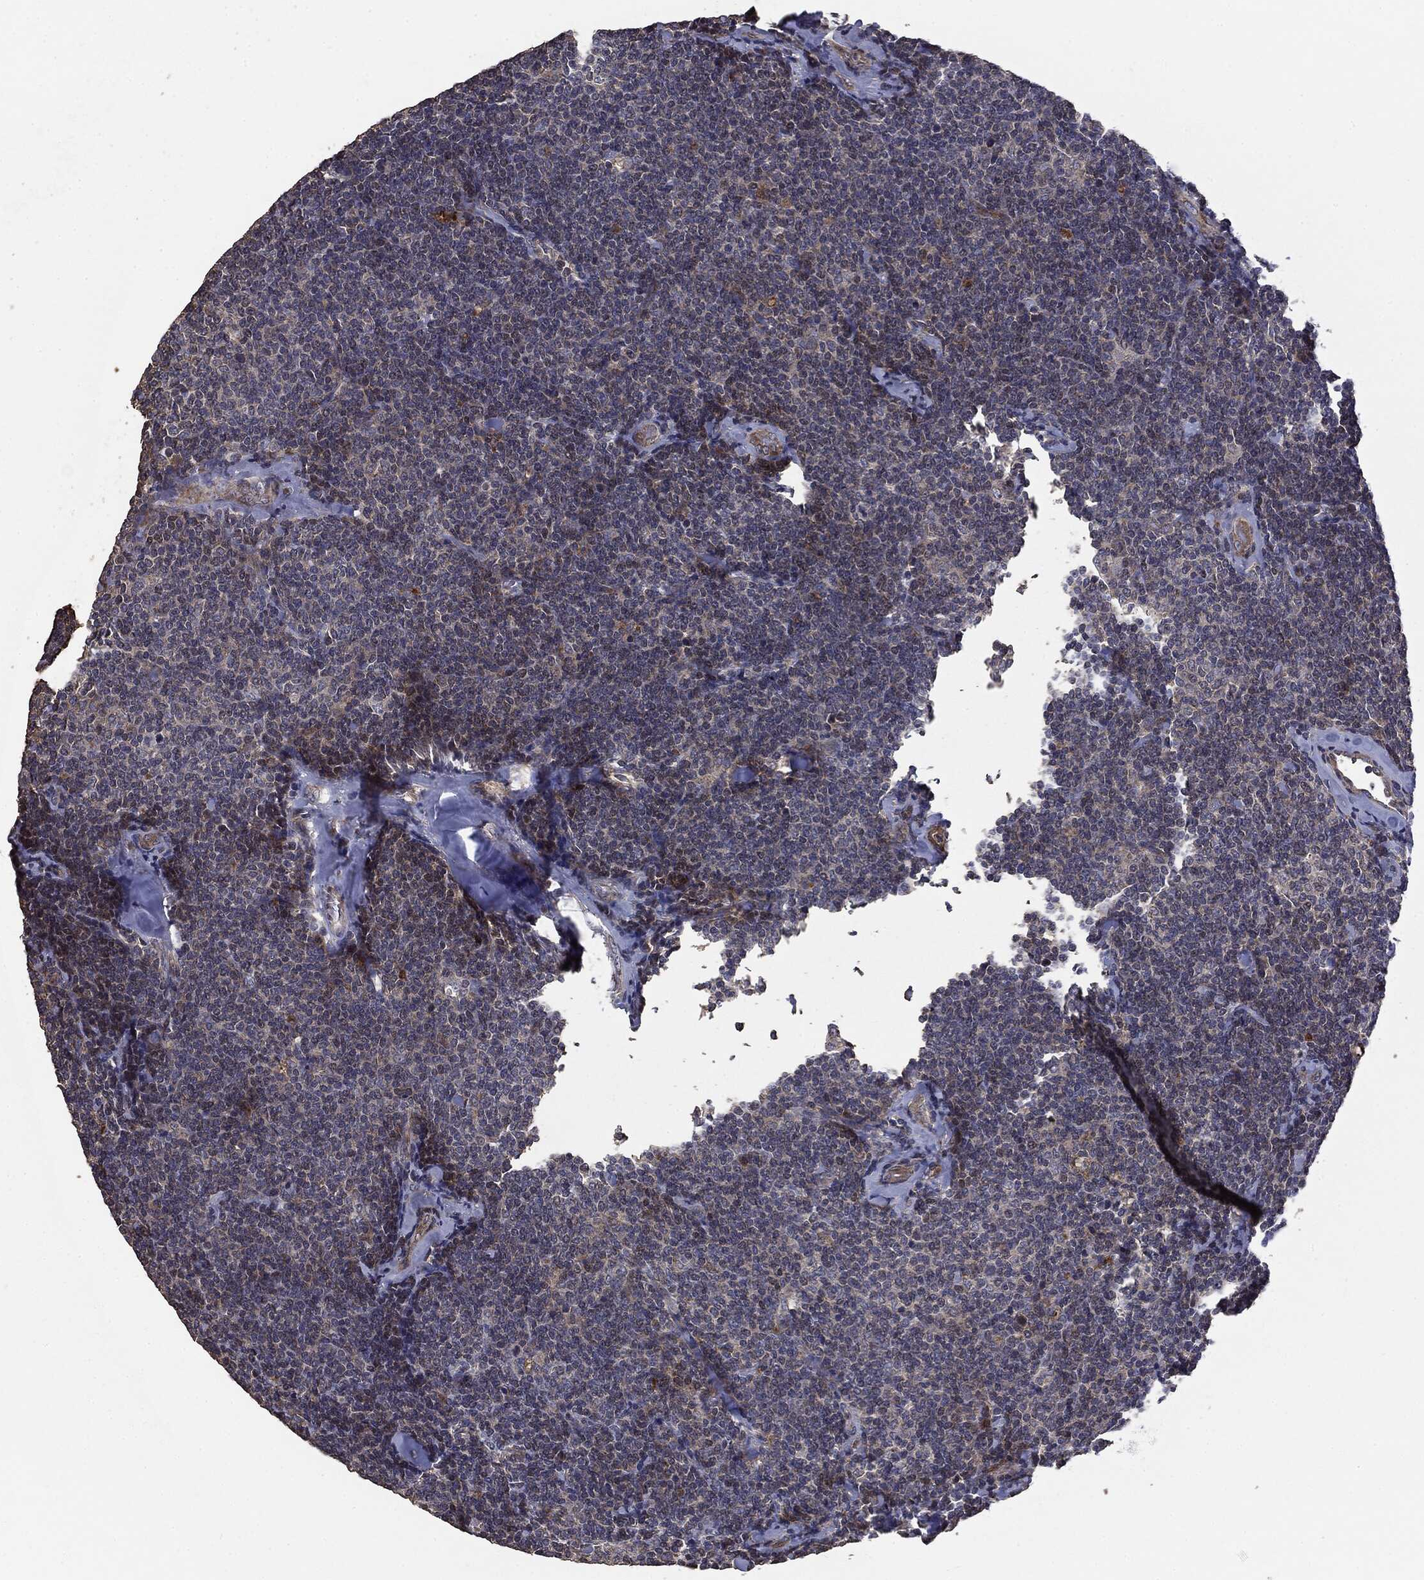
{"staining": {"intensity": "weak", "quantity": "<25%", "location": "cytoplasmic/membranous"}, "tissue": "lymphoma", "cell_type": "Tumor cells", "image_type": "cancer", "snomed": [{"axis": "morphology", "description": "Malignant lymphoma, non-Hodgkin's type, Low grade"}, {"axis": "topography", "description": "Lymph node"}], "caption": "High power microscopy micrograph of an immunohistochemistry (IHC) image of malignant lymphoma, non-Hodgkin's type (low-grade), revealing no significant expression in tumor cells.", "gene": "MTOR", "patient": {"sex": "female", "age": 56}}